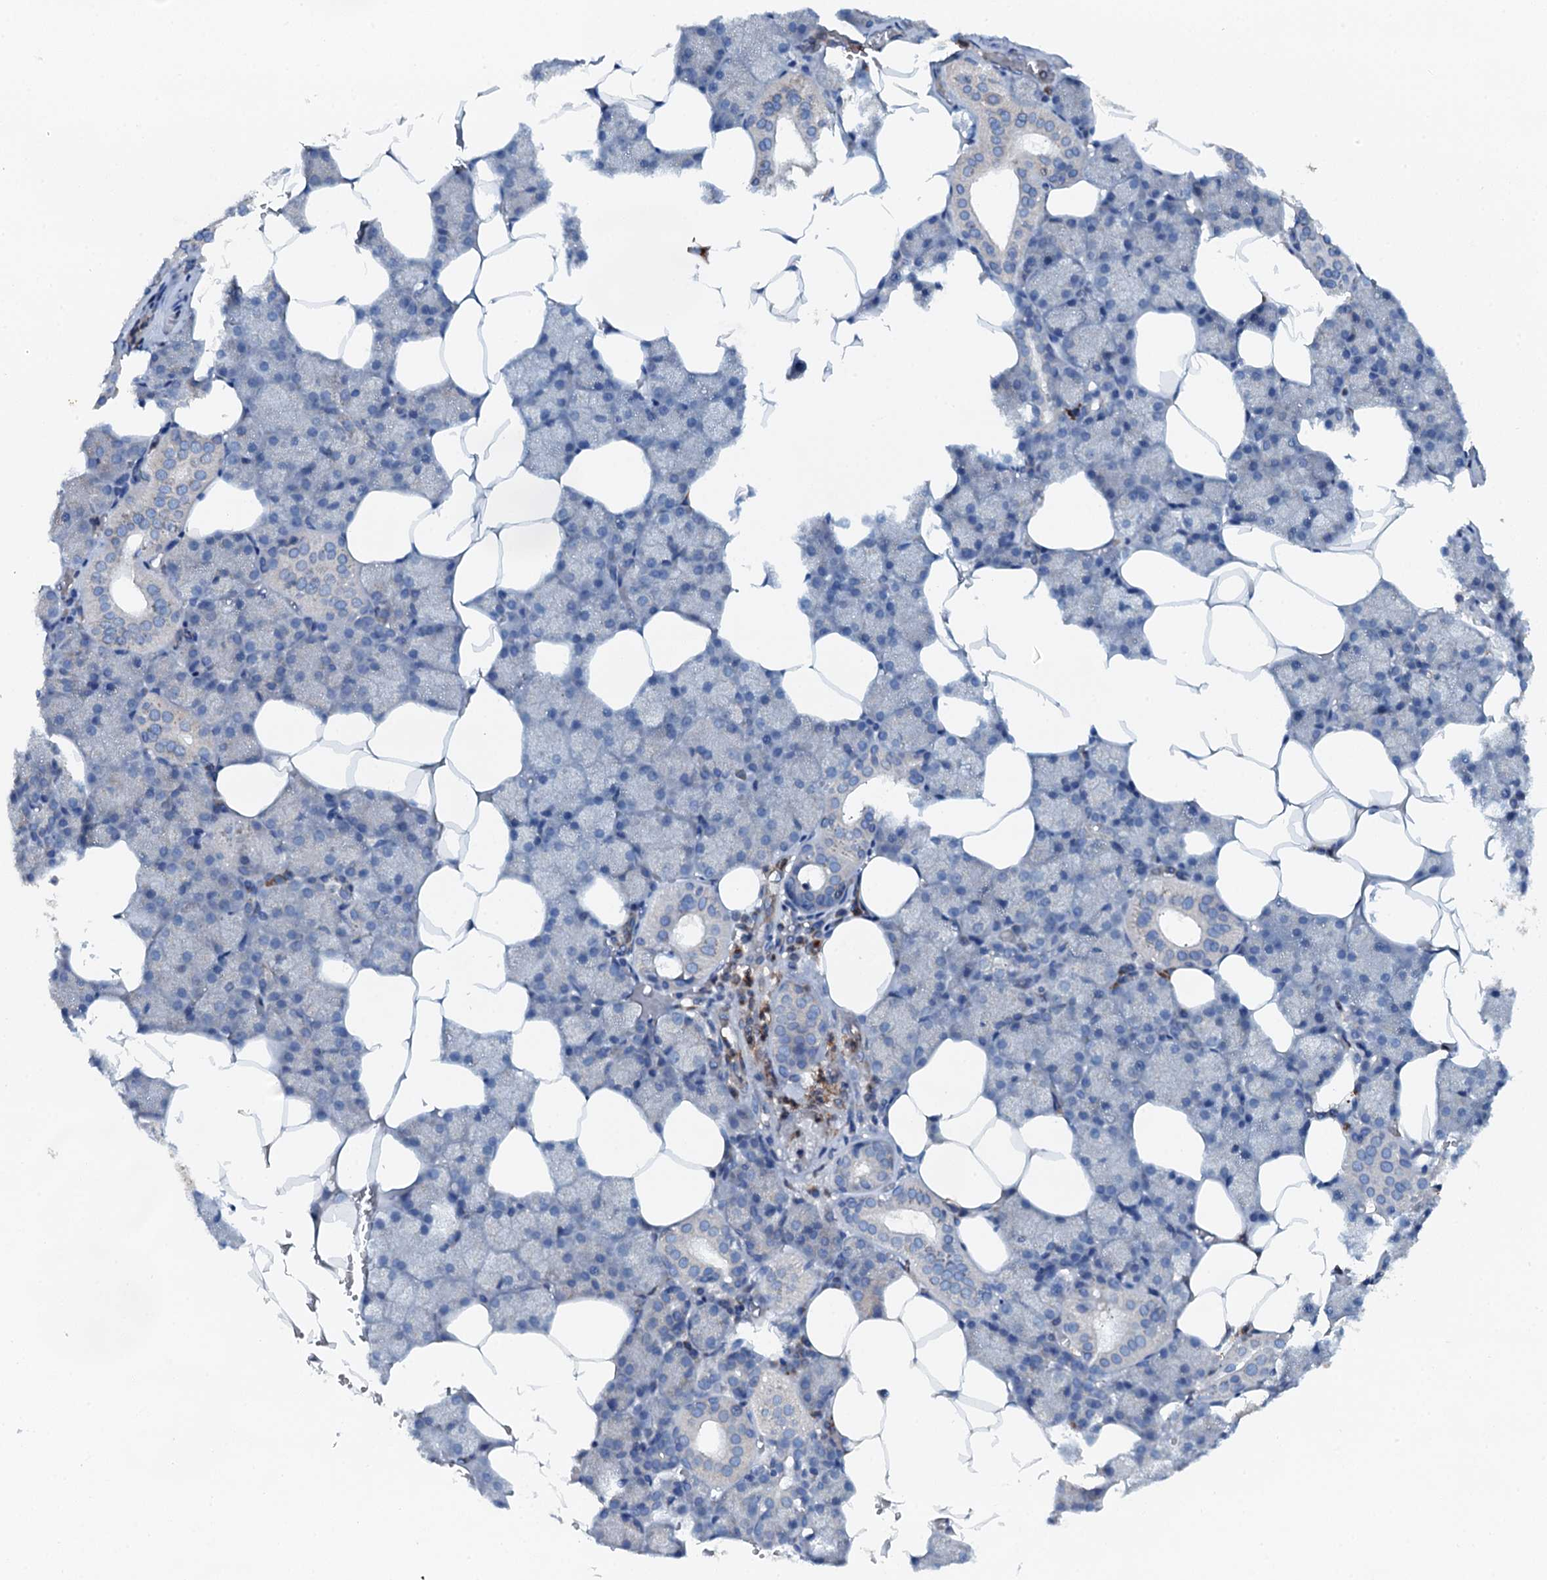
{"staining": {"intensity": "negative", "quantity": "none", "location": "none"}, "tissue": "salivary gland", "cell_type": "Glandular cells", "image_type": "normal", "snomed": [{"axis": "morphology", "description": "Normal tissue, NOS"}, {"axis": "topography", "description": "Salivary gland"}], "caption": "The micrograph exhibits no significant positivity in glandular cells of salivary gland.", "gene": "GRK2", "patient": {"sex": "male", "age": 62}}